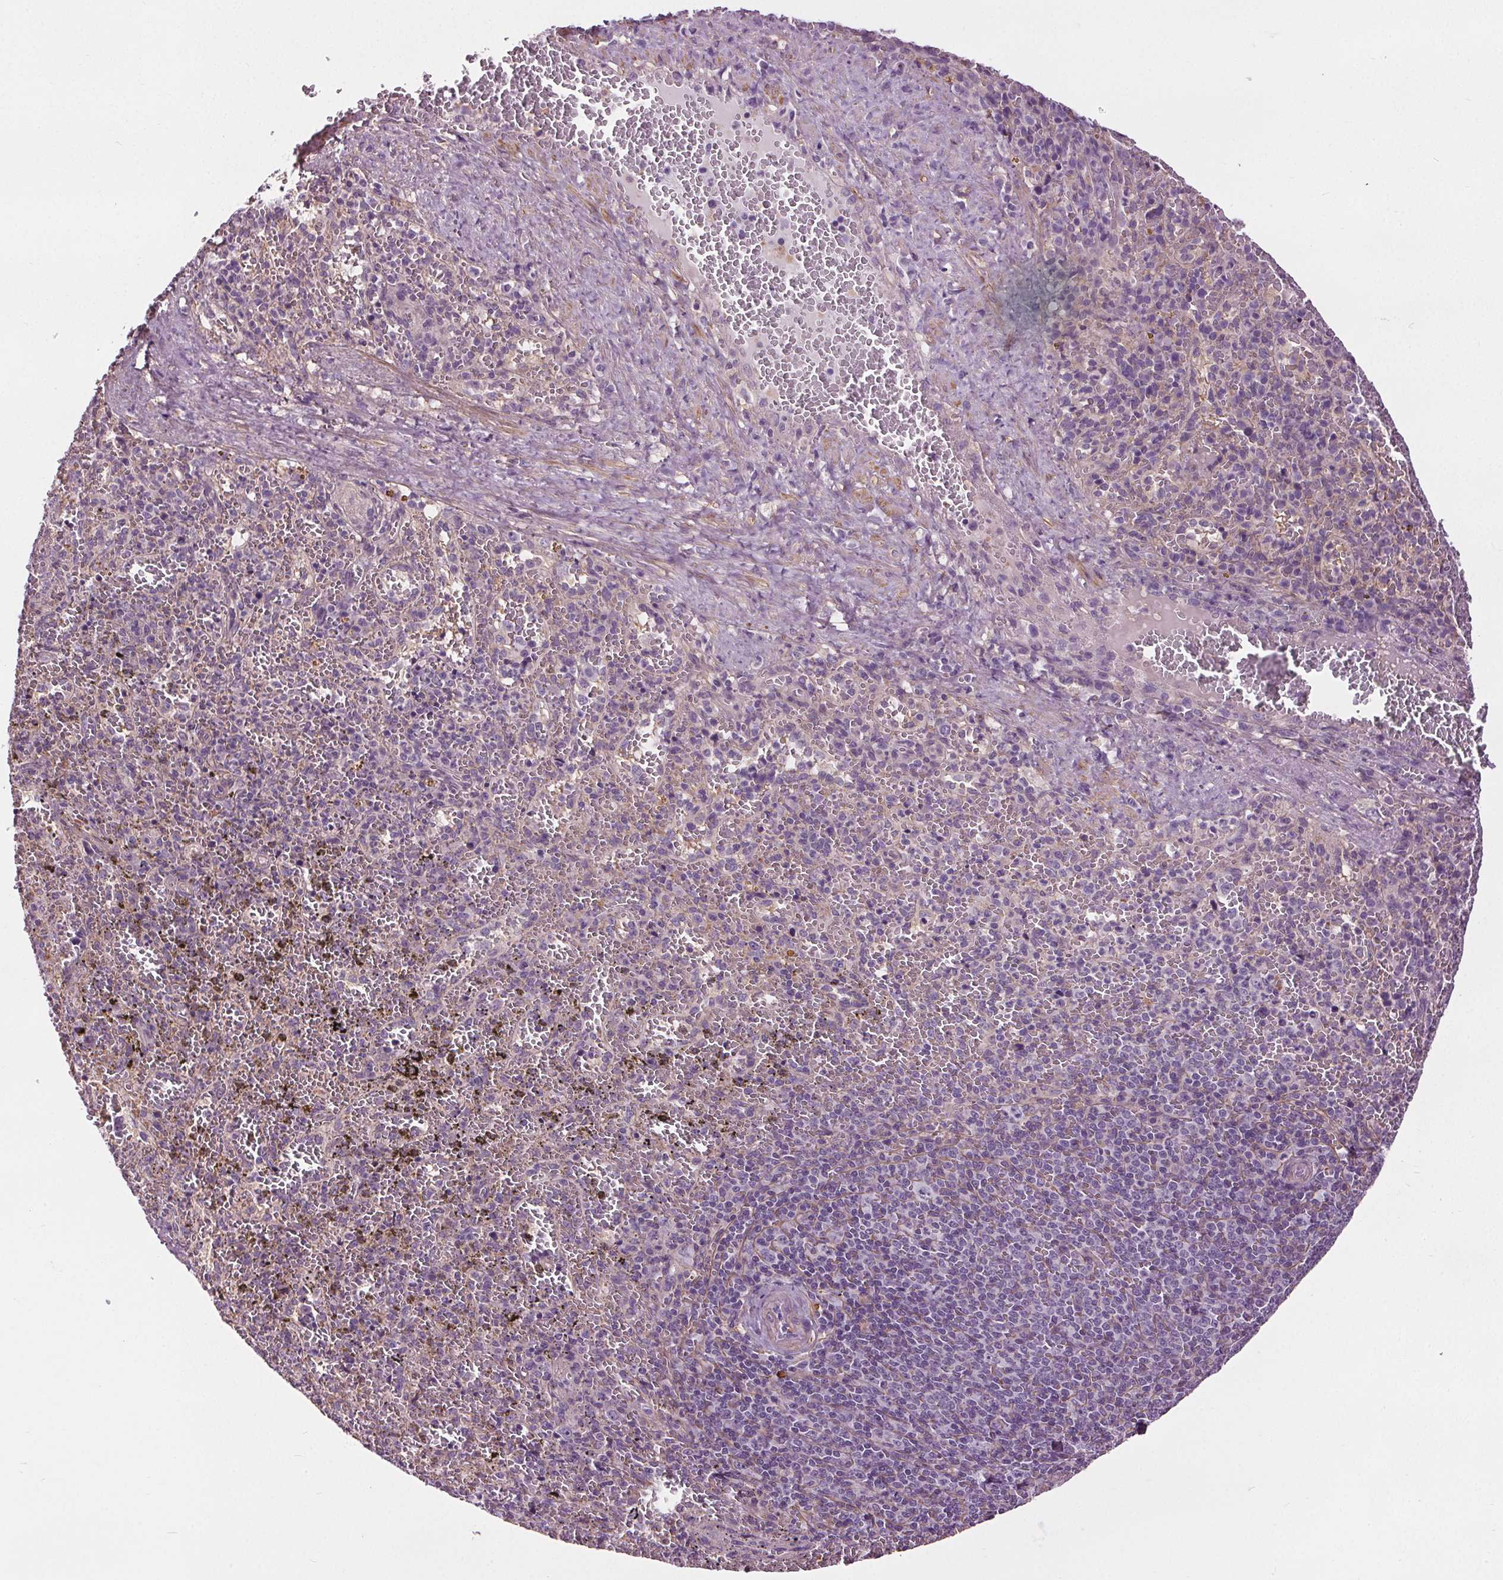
{"staining": {"intensity": "negative", "quantity": "none", "location": "none"}, "tissue": "spleen", "cell_type": "Cells in red pulp", "image_type": "normal", "snomed": [{"axis": "morphology", "description": "Normal tissue, NOS"}, {"axis": "topography", "description": "Spleen"}], "caption": "The IHC image has no significant positivity in cells in red pulp of spleen. (Brightfield microscopy of DAB (3,3'-diaminobenzidine) immunohistochemistry at high magnification).", "gene": "RASA1", "patient": {"sex": "female", "age": 50}}